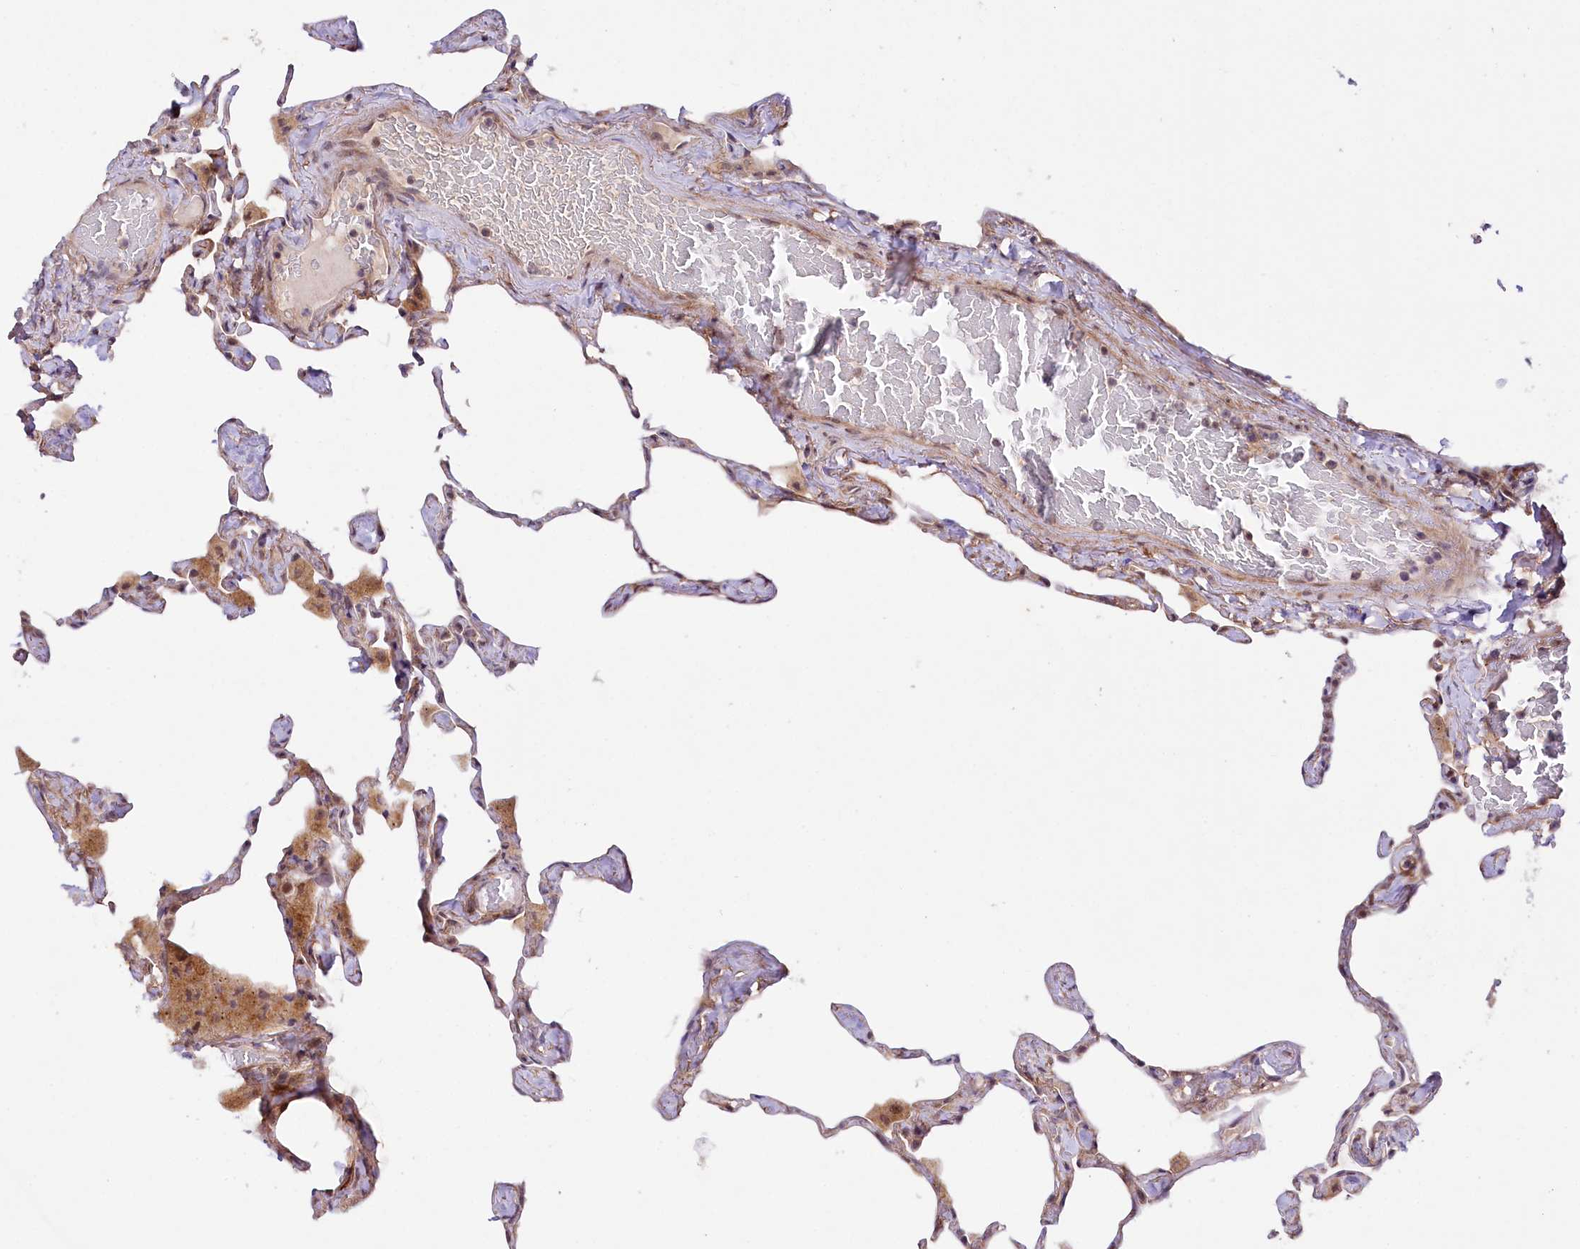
{"staining": {"intensity": "weak", "quantity": "<25%", "location": "cytoplasmic/membranous"}, "tissue": "lung", "cell_type": "Alveolar cells", "image_type": "normal", "snomed": [{"axis": "morphology", "description": "Normal tissue, NOS"}, {"axis": "topography", "description": "Lung"}], "caption": "Immunohistochemical staining of benign lung displays no significant positivity in alveolar cells.", "gene": "PHLDB1", "patient": {"sex": "male", "age": 65}}